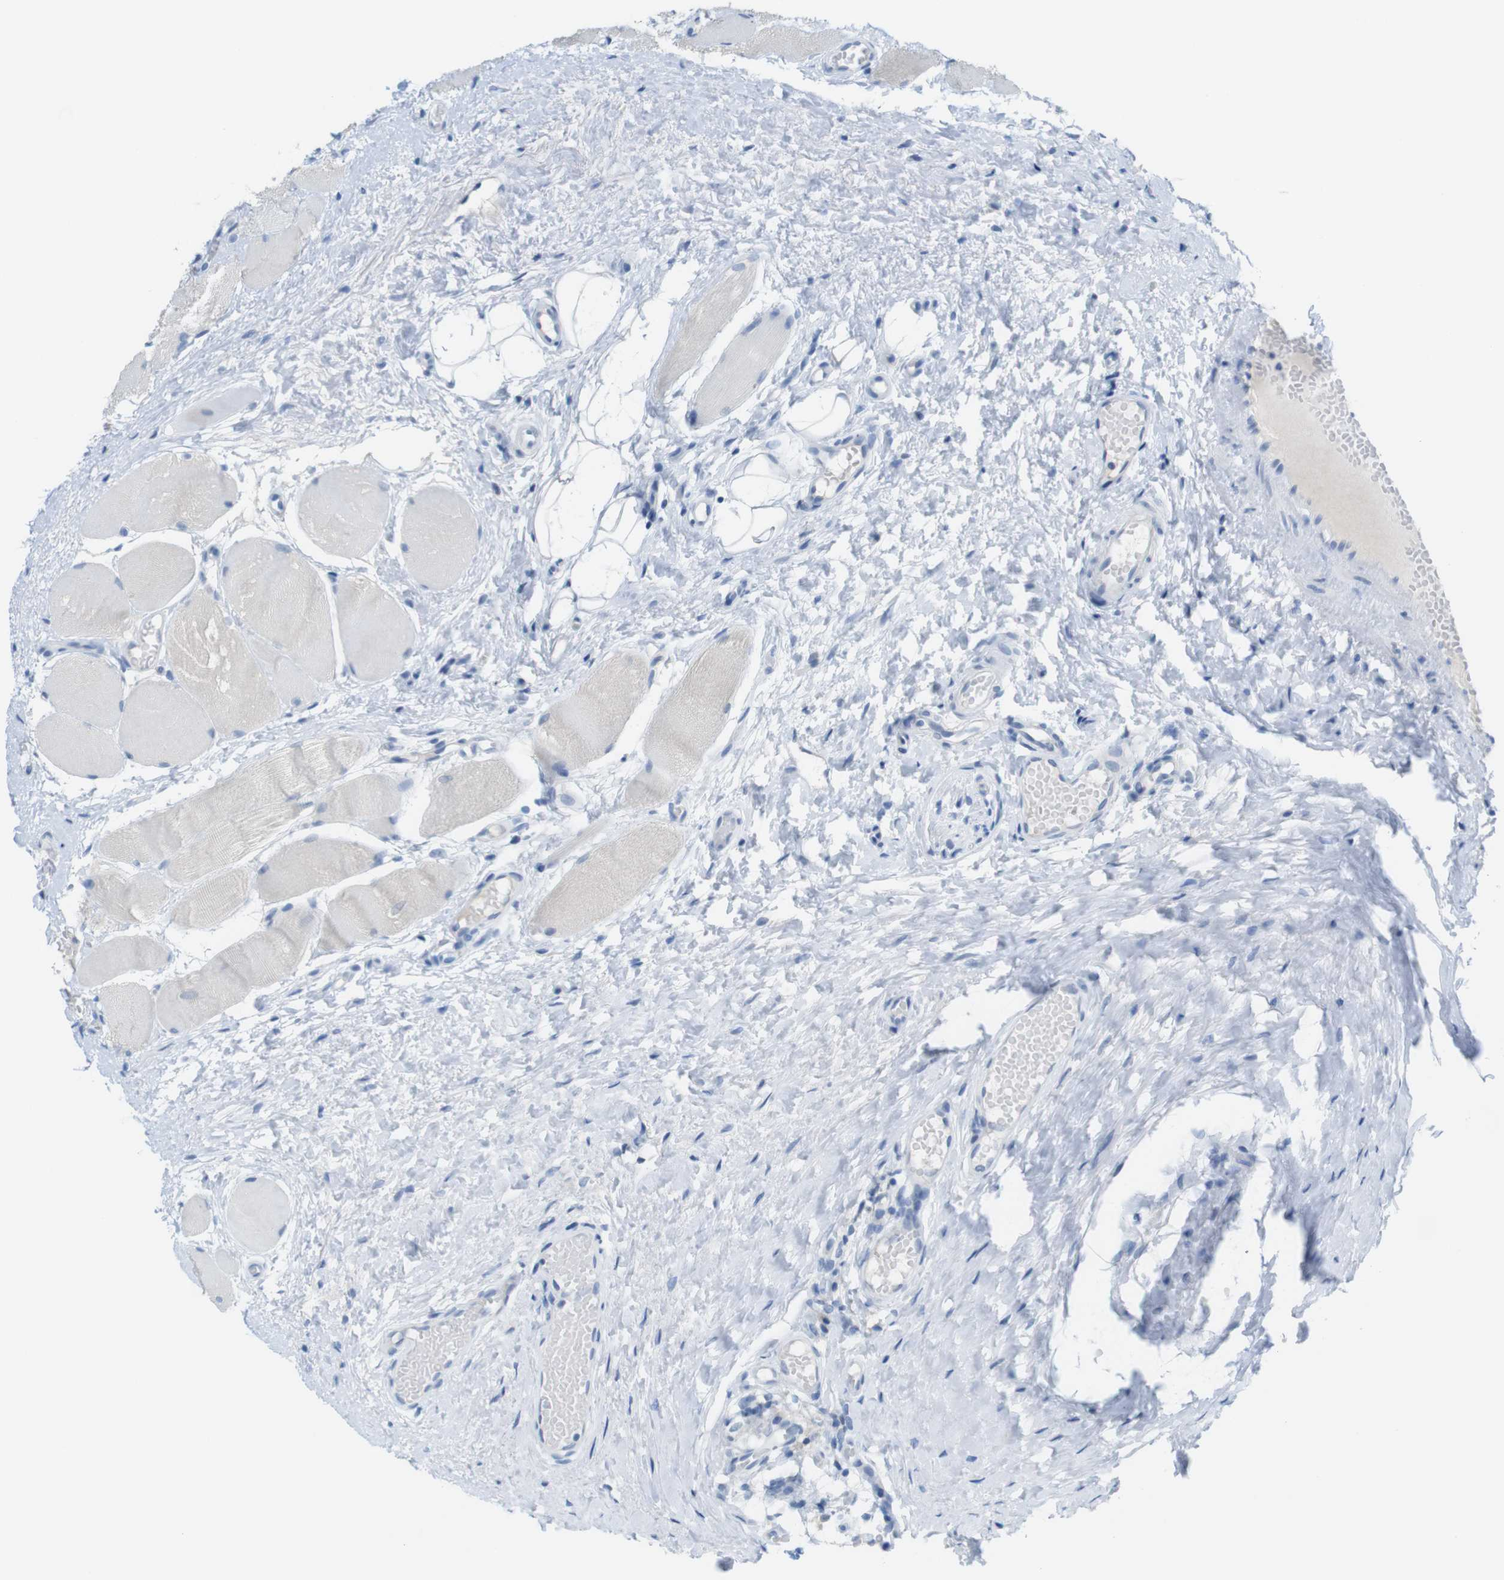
{"staining": {"intensity": "negative", "quantity": "none", "location": "none"}, "tissue": "tonsil", "cell_type": "Germinal center cells", "image_type": "normal", "snomed": [{"axis": "morphology", "description": "Normal tissue, NOS"}, {"axis": "topography", "description": "Tonsil"}], "caption": "Immunohistochemical staining of benign human tonsil shows no significant expression in germinal center cells. Brightfield microscopy of immunohistochemistry (IHC) stained with DAB (3,3'-diaminobenzidine) (brown) and hematoxylin (blue), captured at high magnification.", "gene": "OPN1SW", "patient": {"sex": "female", "age": 19}}